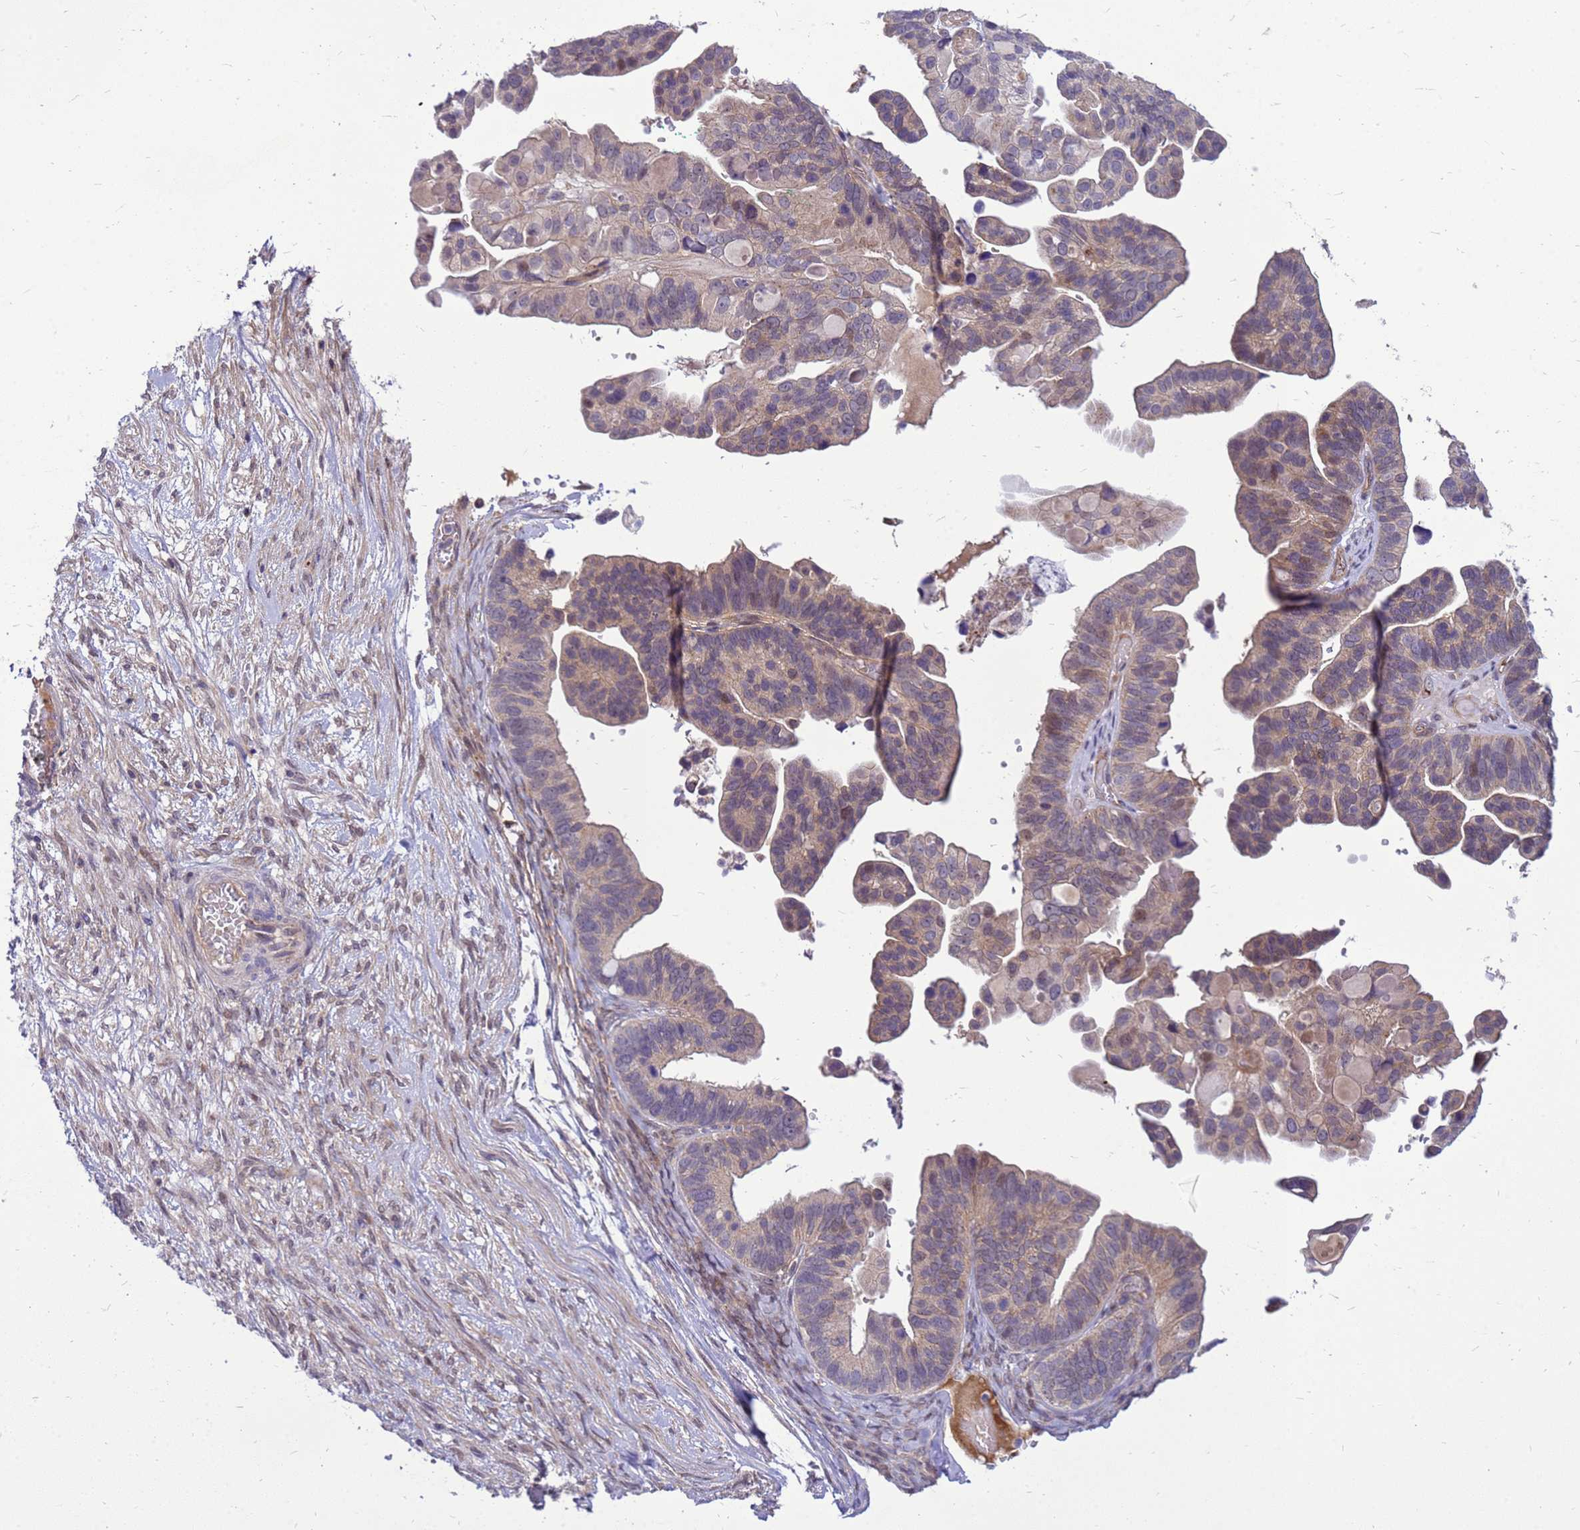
{"staining": {"intensity": "weak", "quantity": "25%-75%", "location": "cytoplasmic/membranous"}, "tissue": "ovarian cancer", "cell_type": "Tumor cells", "image_type": "cancer", "snomed": [{"axis": "morphology", "description": "Cystadenocarcinoma, serous, NOS"}, {"axis": "topography", "description": "Ovary"}], "caption": "Ovarian cancer stained for a protein reveals weak cytoplasmic/membranous positivity in tumor cells.", "gene": "ENOPH1", "patient": {"sex": "female", "age": 56}}